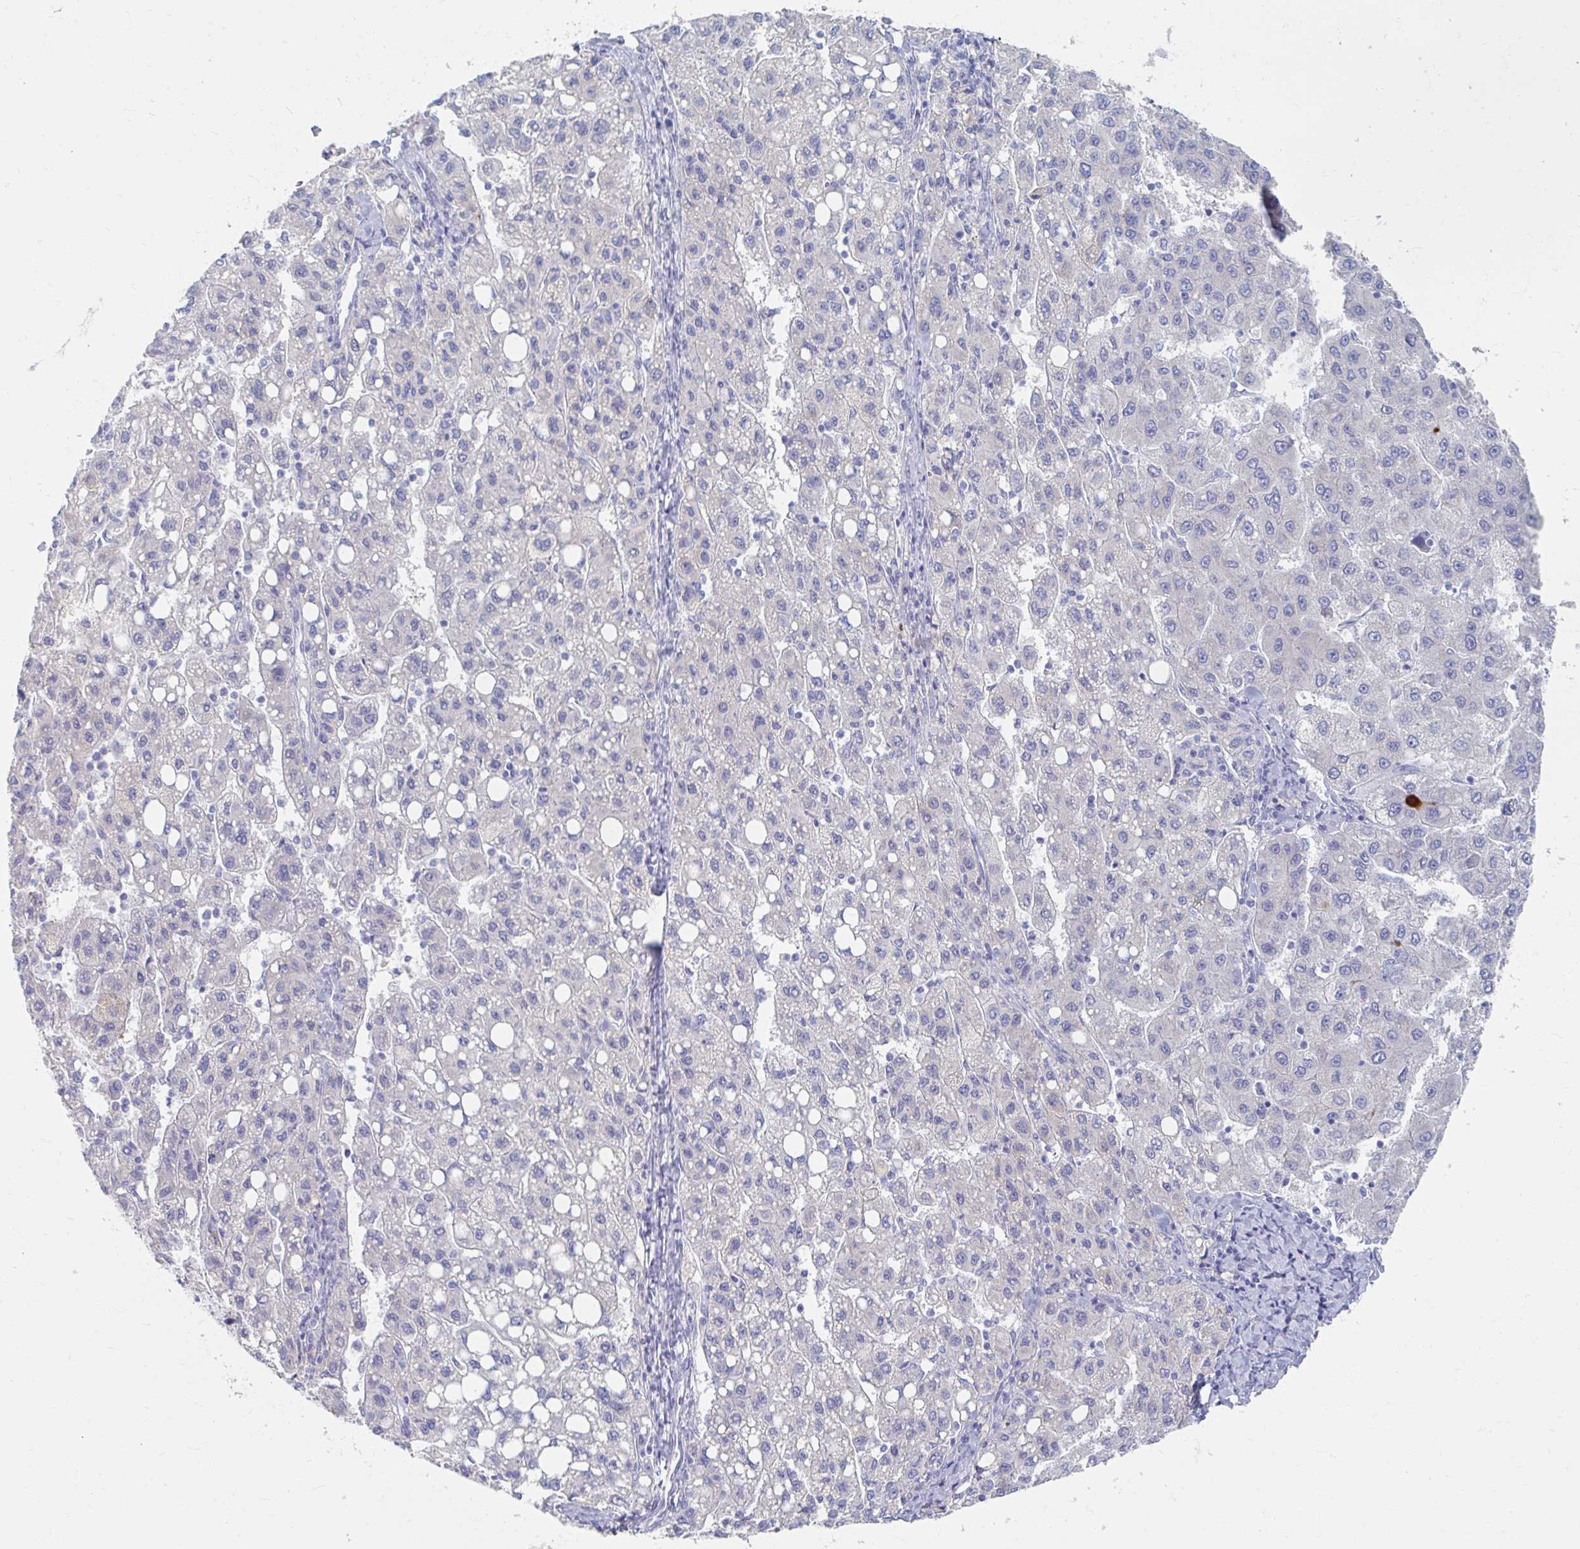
{"staining": {"intensity": "negative", "quantity": "none", "location": "none"}, "tissue": "liver cancer", "cell_type": "Tumor cells", "image_type": "cancer", "snomed": [{"axis": "morphology", "description": "Carcinoma, Hepatocellular, NOS"}, {"axis": "topography", "description": "Liver"}], "caption": "Immunohistochemistry (IHC) micrograph of neoplastic tissue: human liver cancer (hepatocellular carcinoma) stained with DAB (3,3'-diaminobenzidine) demonstrates no significant protein positivity in tumor cells. Nuclei are stained in blue.", "gene": "MYLK2", "patient": {"sex": "female", "age": 82}}